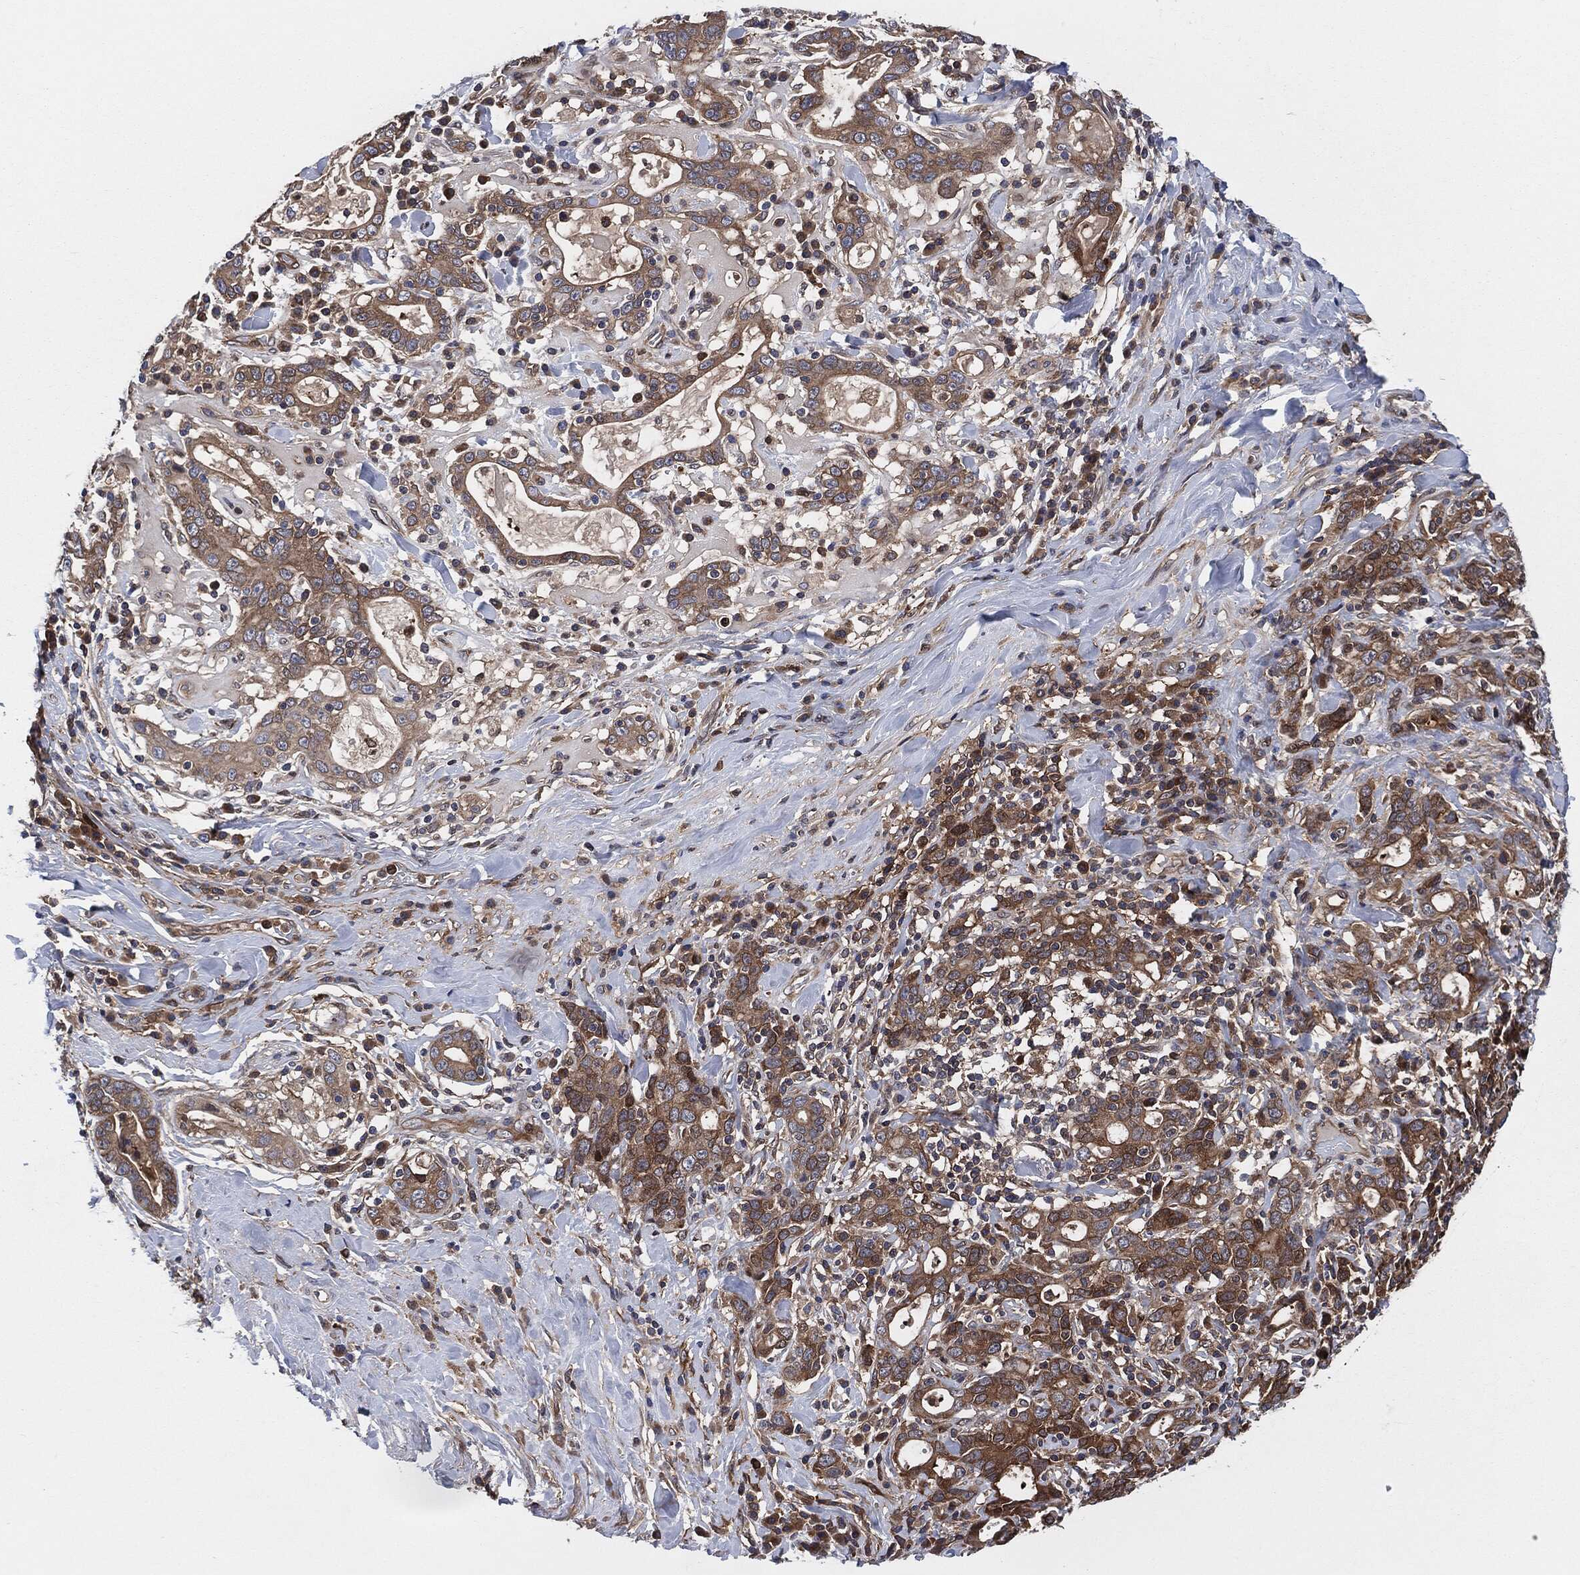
{"staining": {"intensity": "moderate", "quantity": "25%-75%", "location": "cytoplasmic/membranous"}, "tissue": "stomach cancer", "cell_type": "Tumor cells", "image_type": "cancer", "snomed": [{"axis": "morphology", "description": "Adenocarcinoma, NOS"}, {"axis": "topography", "description": "Stomach"}], "caption": "Immunohistochemical staining of human stomach adenocarcinoma shows moderate cytoplasmic/membranous protein expression in approximately 25%-75% of tumor cells.", "gene": "XPNPEP1", "patient": {"sex": "male", "age": 79}}